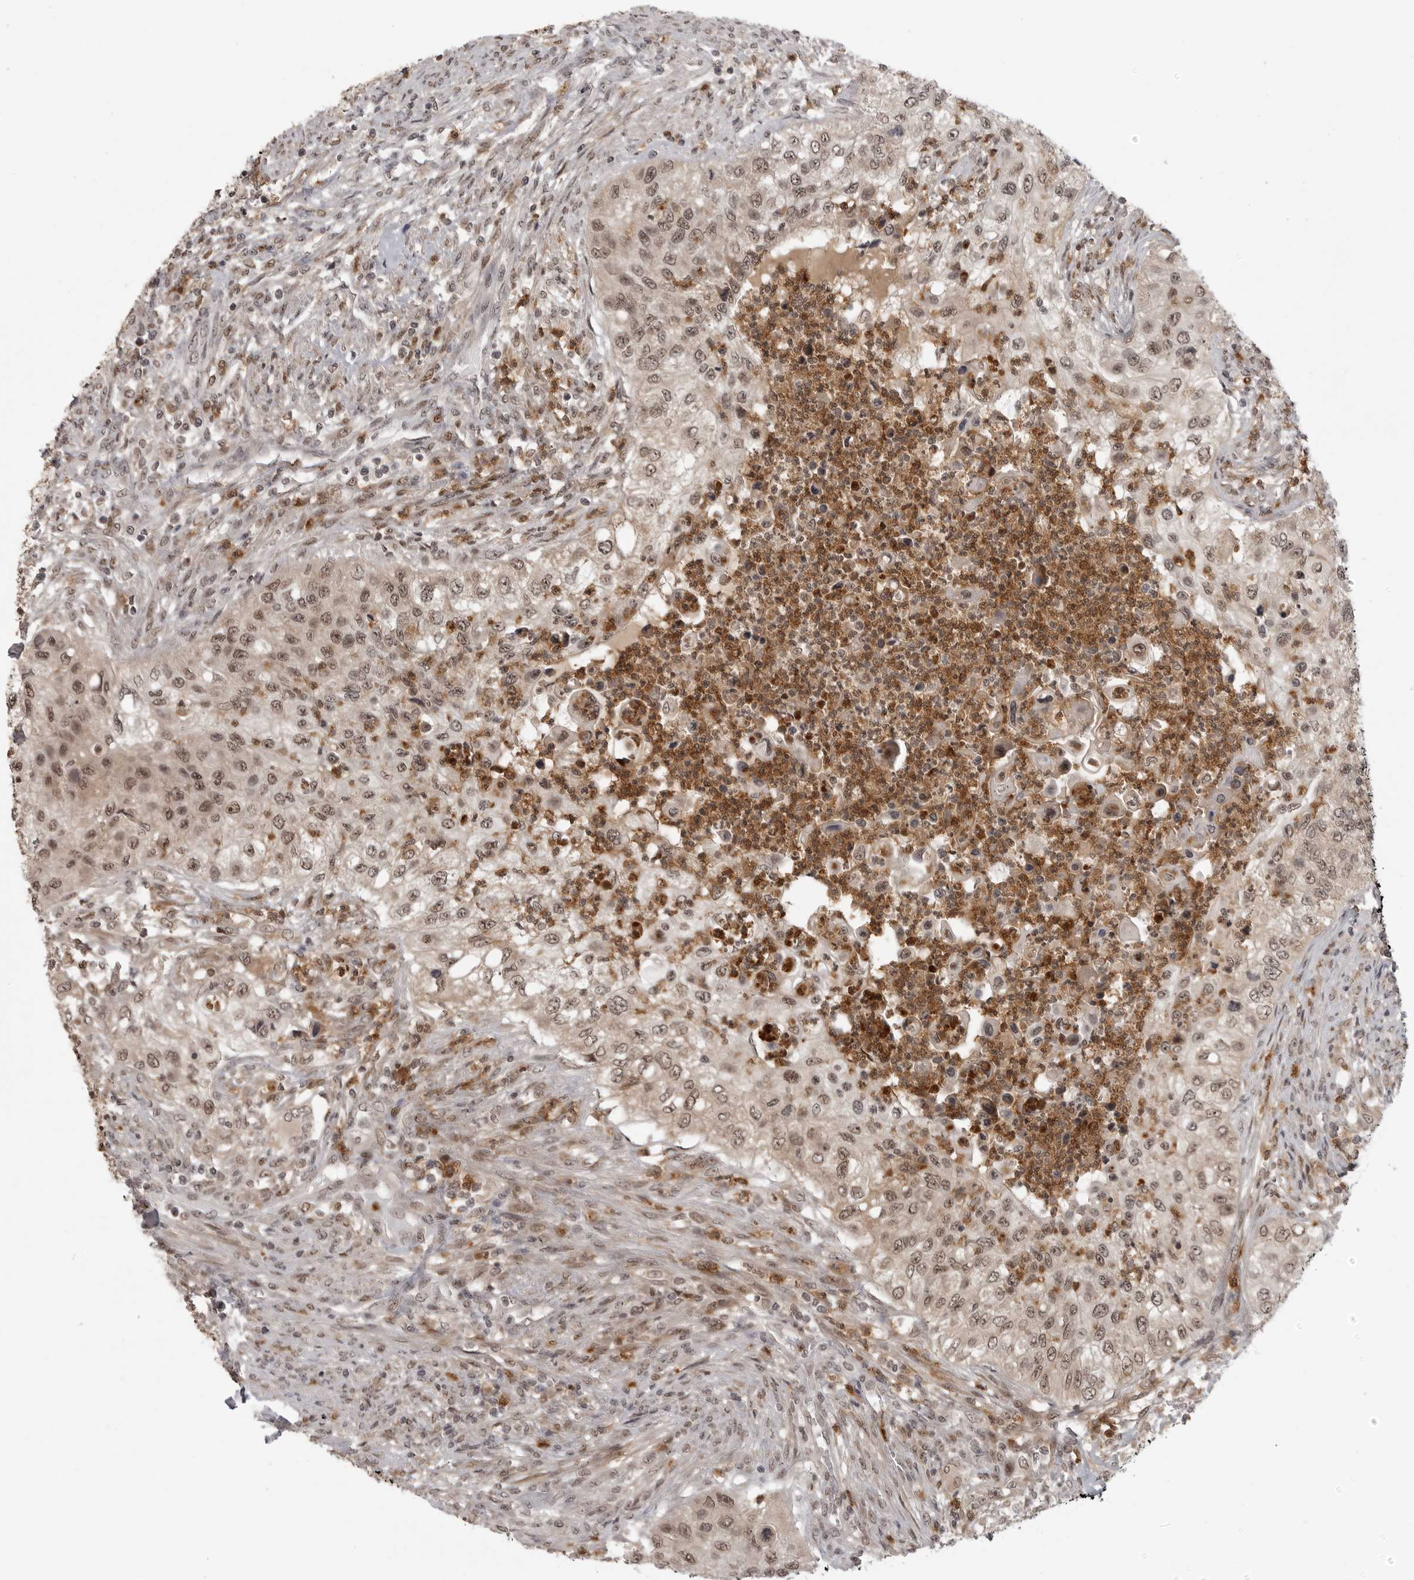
{"staining": {"intensity": "moderate", "quantity": ">75%", "location": "cytoplasmic/membranous,nuclear"}, "tissue": "urothelial cancer", "cell_type": "Tumor cells", "image_type": "cancer", "snomed": [{"axis": "morphology", "description": "Urothelial carcinoma, High grade"}, {"axis": "topography", "description": "Urinary bladder"}], "caption": "Moderate cytoplasmic/membranous and nuclear staining for a protein is appreciated in approximately >75% of tumor cells of urothelial carcinoma (high-grade) using immunohistochemistry (IHC).", "gene": "PEG3", "patient": {"sex": "female", "age": 60}}